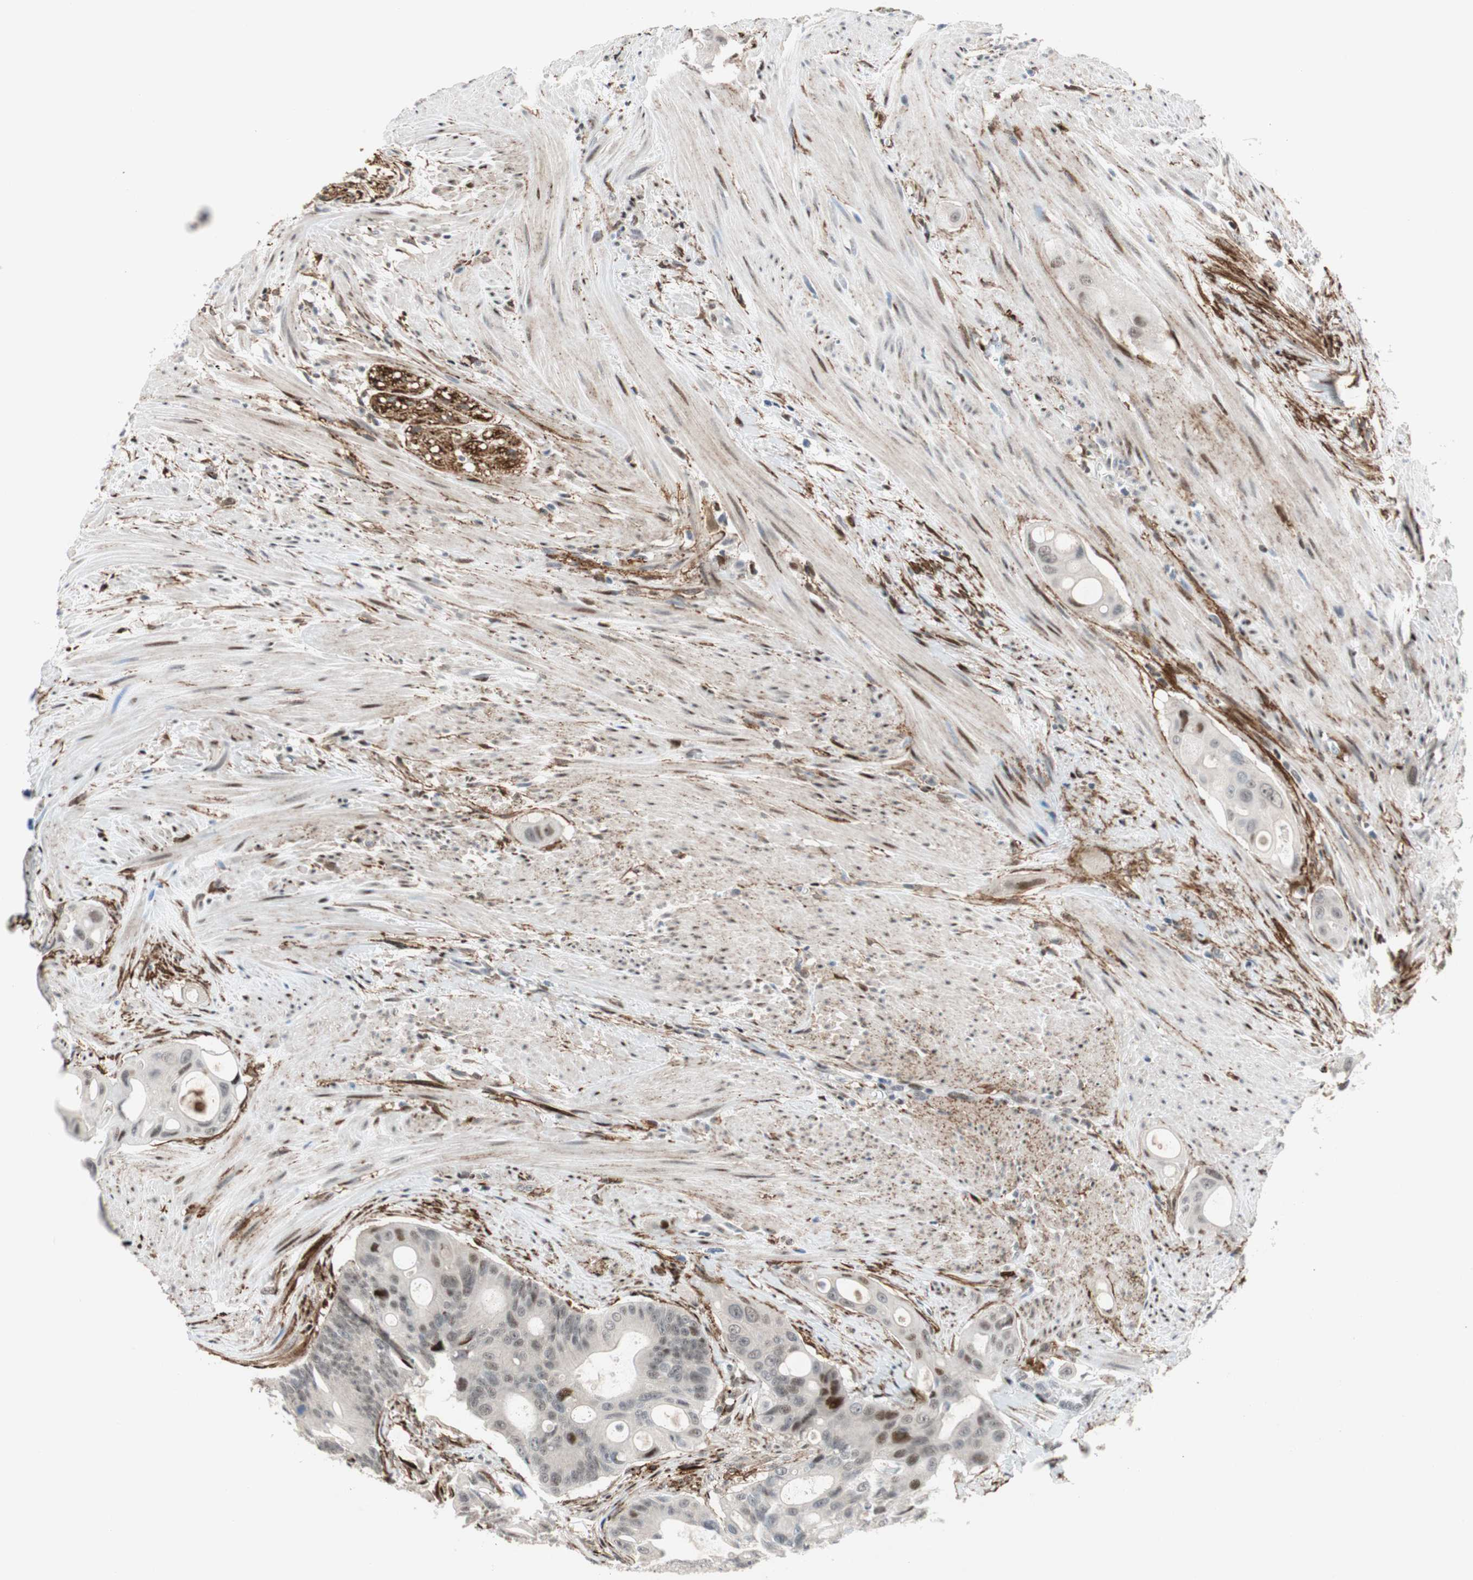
{"staining": {"intensity": "moderate", "quantity": "<25%", "location": "nuclear"}, "tissue": "colorectal cancer", "cell_type": "Tumor cells", "image_type": "cancer", "snomed": [{"axis": "morphology", "description": "Adenocarcinoma, NOS"}, {"axis": "topography", "description": "Colon"}], "caption": "Immunohistochemical staining of colorectal cancer displays low levels of moderate nuclear protein positivity in approximately <25% of tumor cells. (Brightfield microscopy of DAB IHC at high magnification).", "gene": "FBXO44", "patient": {"sex": "female", "age": 57}}